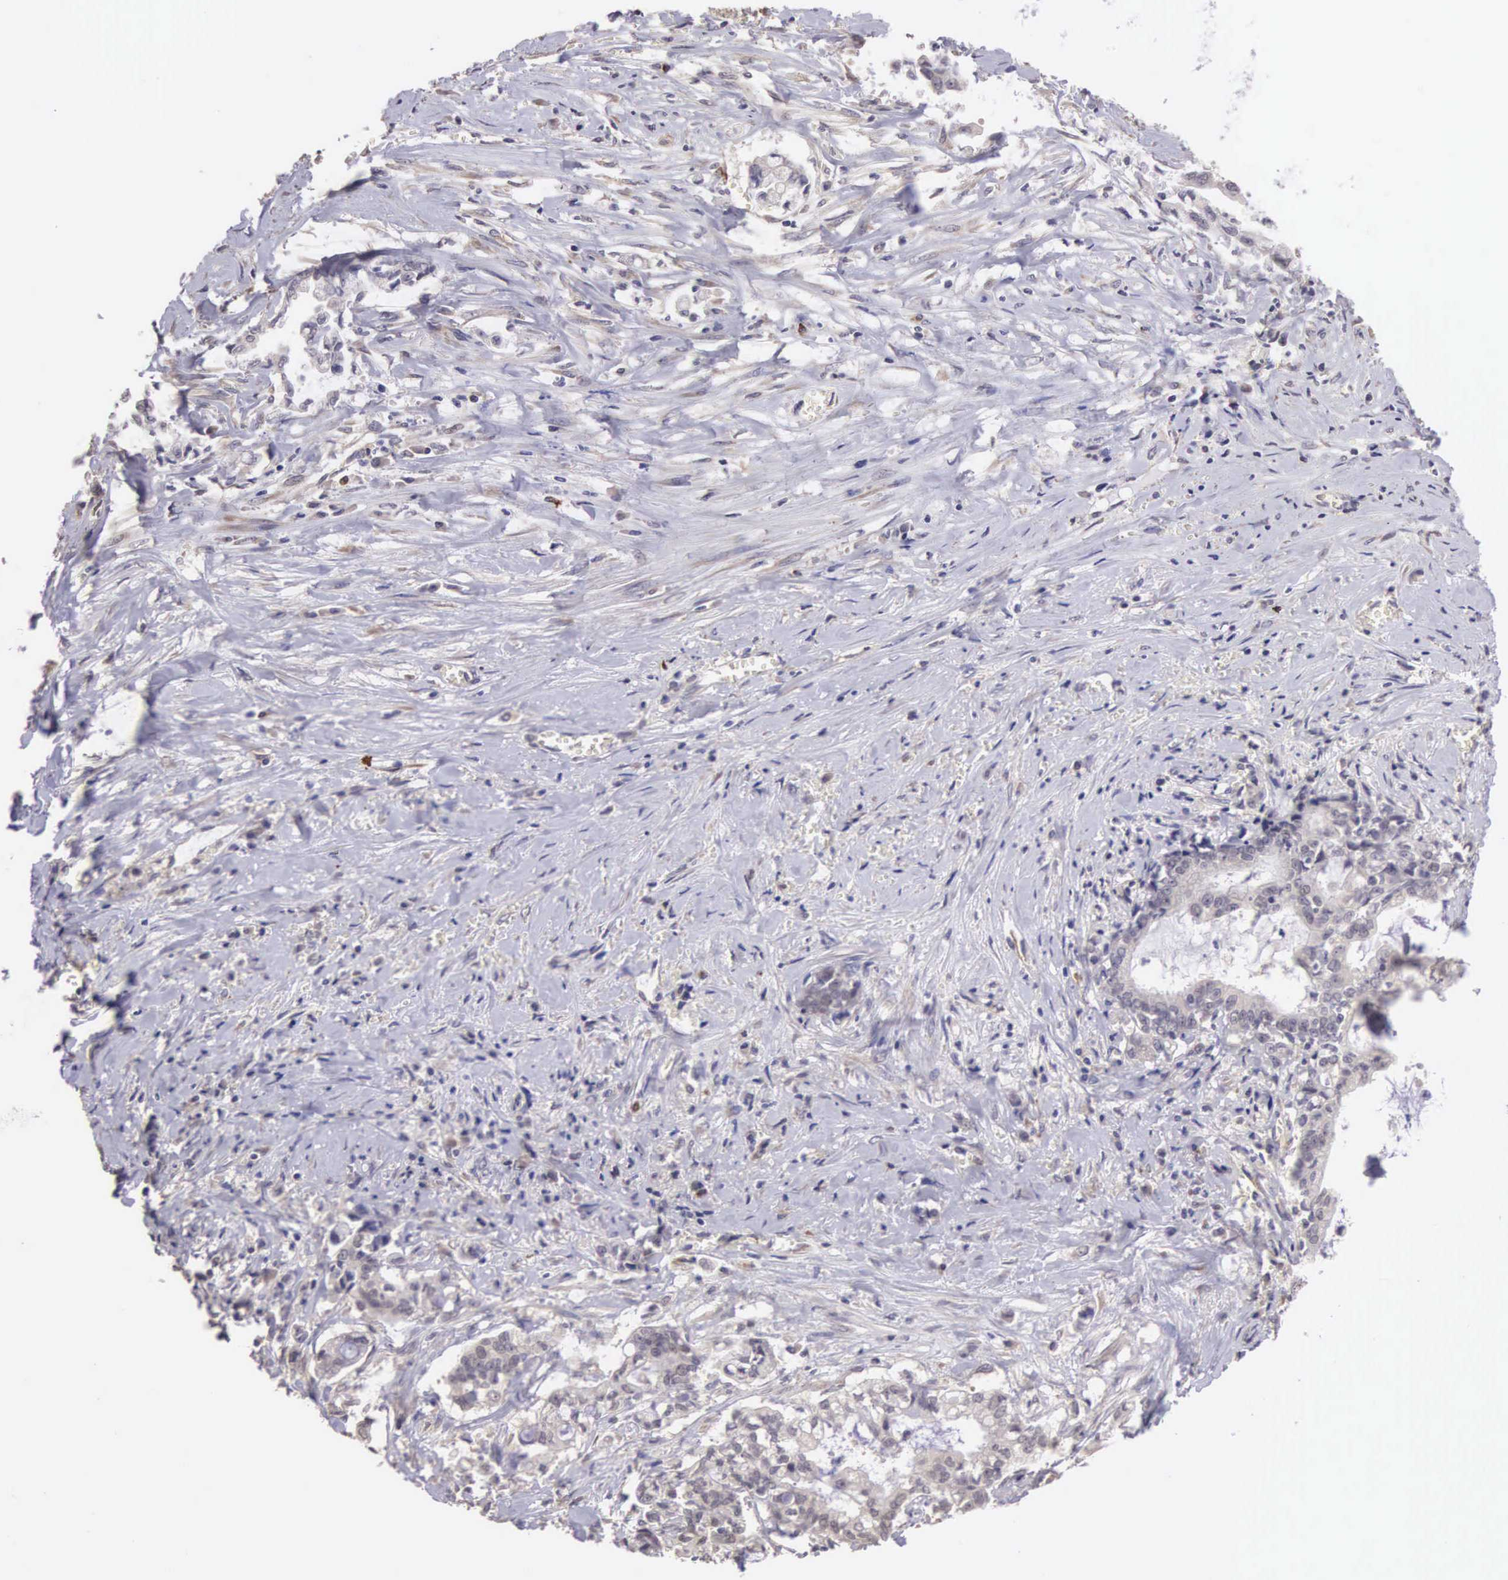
{"staining": {"intensity": "weak", "quantity": "<25%", "location": "cytoplasmic/membranous,nuclear"}, "tissue": "liver cancer", "cell_type": "Tumor cells", "image_type": "cancer", "snomed": [{"axis": "morphology", "description": "Cholangiocarcinoma"}, {"axis": "topography", "description": "Liver"}], "caption": "Tumor cells show no significant protein expression in liver cholangiocarcinoma.", "gene": "CDC45", "patient": {"sex": "male", "age": 57}}